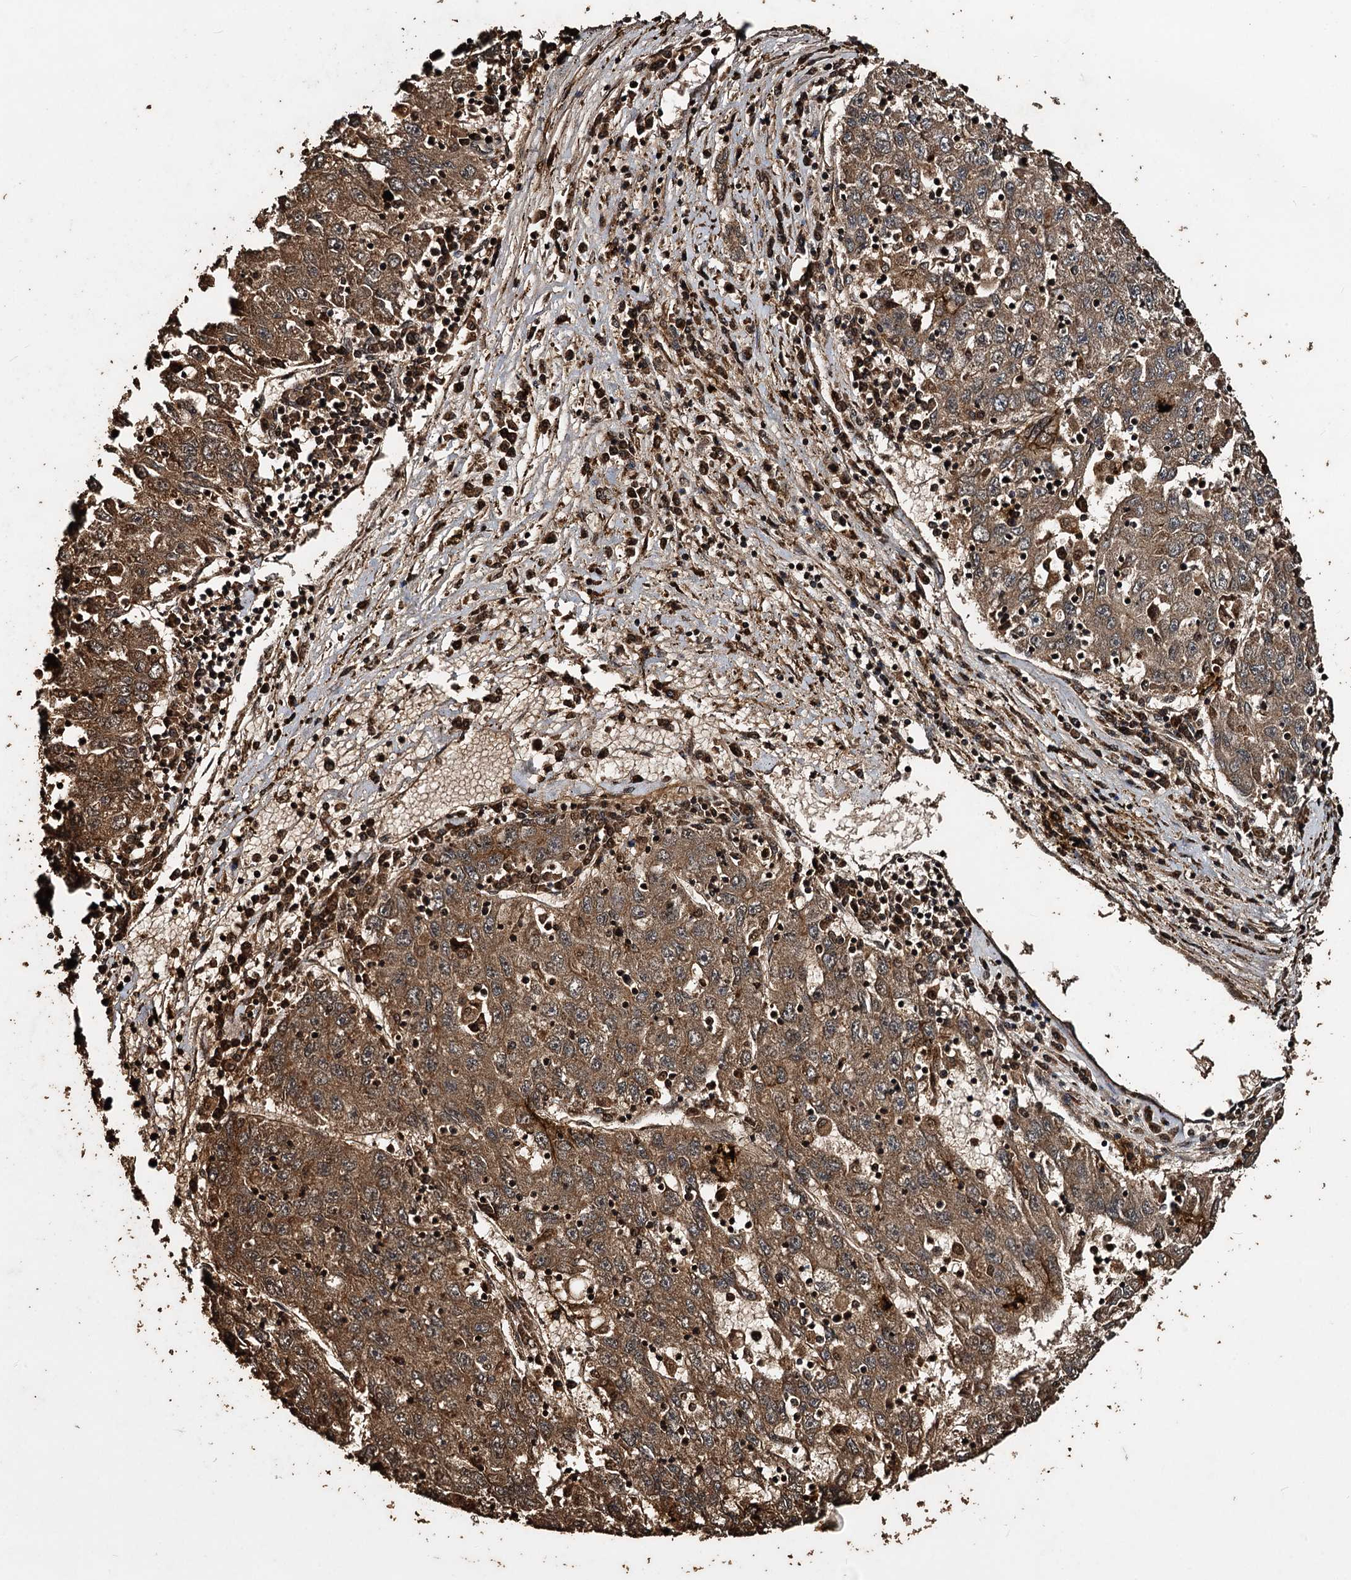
{"staining": {"intensity": "moderate", "quantity": ">75%", "location": "cytoplasmic/membranous"}, "tissue": "liver cancer", "cell_type": "Tumor cells", "image_type": "cancer", "snomed": [{"axis": "morphology", "description": "Carcinoma, Hepatocellular, NOS"}, {"axis": "topography", "description": "Liver"}], "caption": "Moderate cytoplasmic/membranous protein positivity is identified in approximately >75% of tumor cells in liver hepatocellular carcinoma.", "gene": "NOTCH2NLA", "patient": {"sex": "male", "age": 49}}